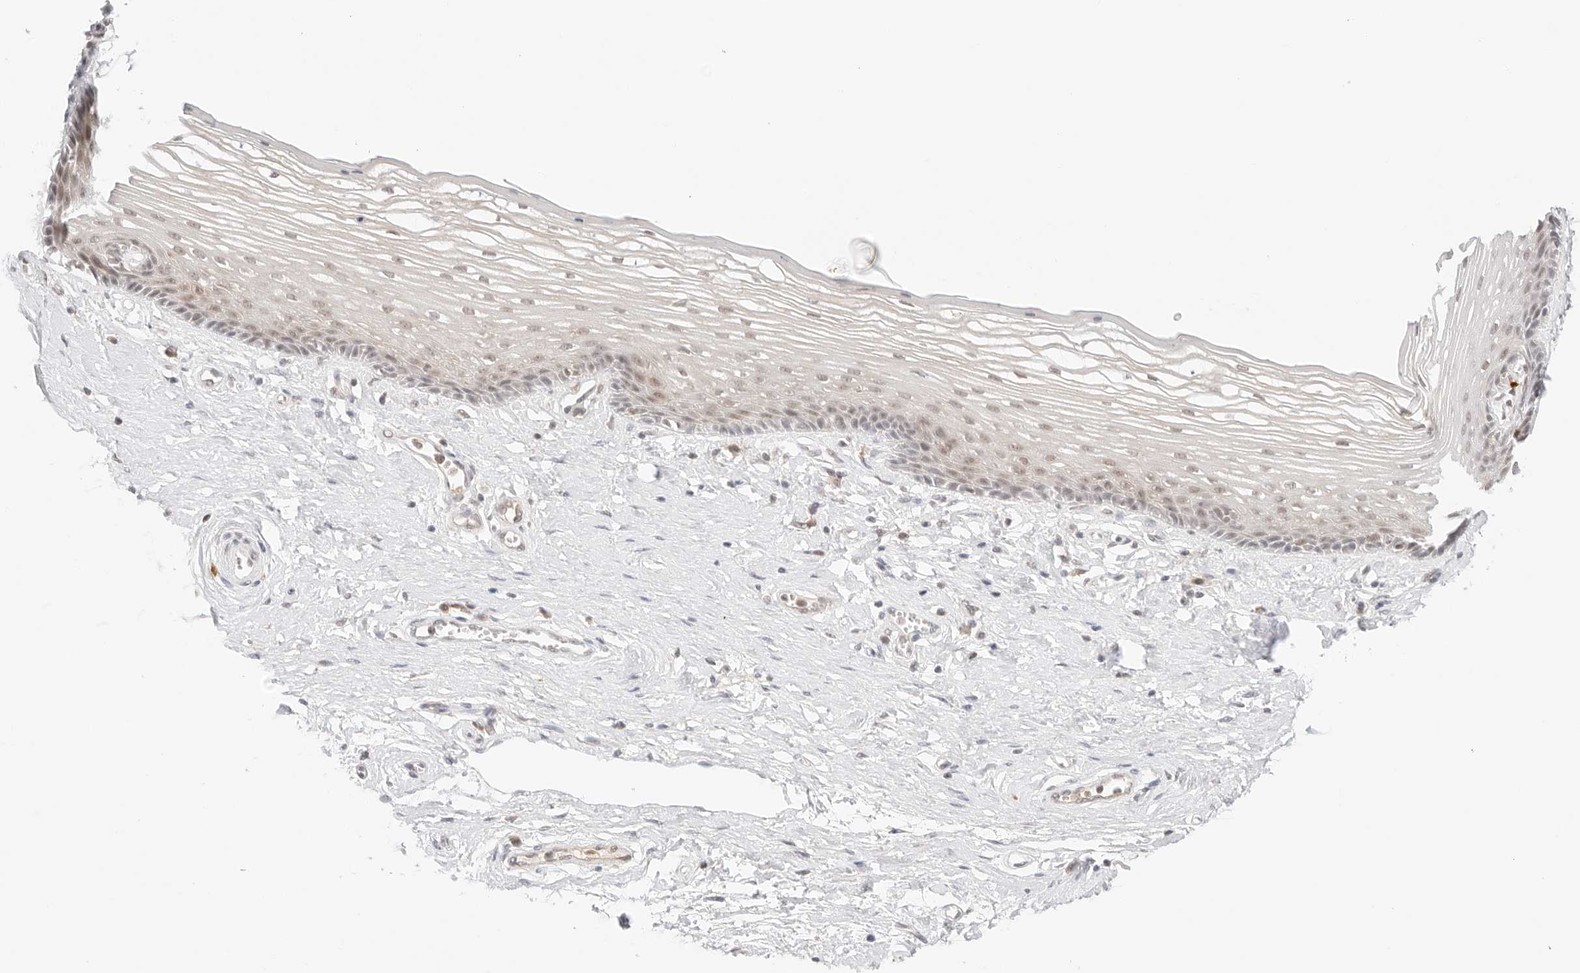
{"staining": {"intensity": "weak", "quantity": ">75%", "location": "nuclear"}, "tissue": "vagina", "cell_type": "Squamous epithelial cells", "image_type": "normal", "snomed": [{"axis": "morphology", "description": "Normal tissue, NOS"}, {"axis": "topography", "description": "Vagina"}], "caption": "Immunohistochemical staining of unremarkable vagina demonstrates >75% levels of weak nuclear protein positivity in approximately >75% of squamous epithelial cells.", "gene": "SEPTIN4", "patient": {"sex": "female", "age": 46}}